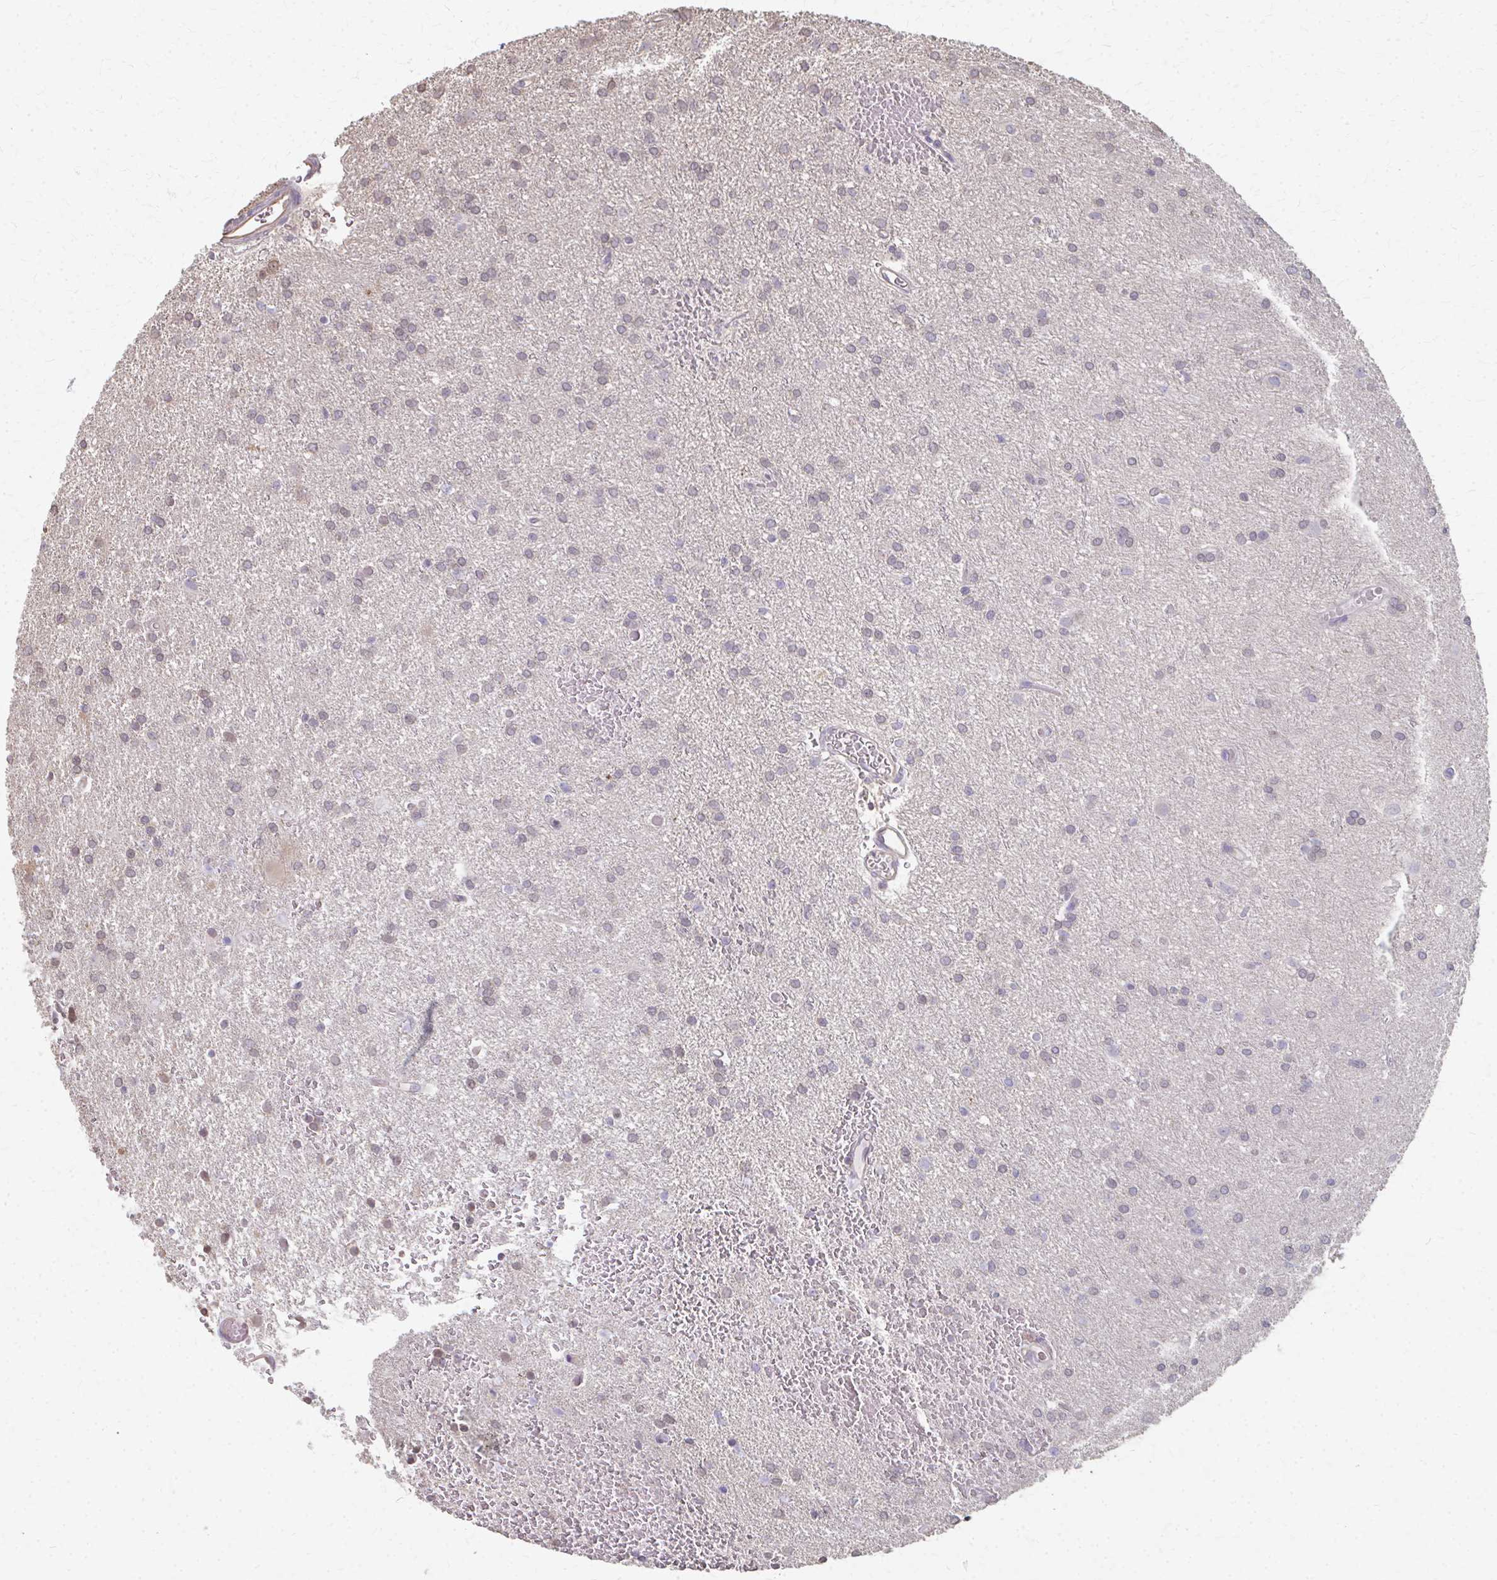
{"staining": {"intensity": "negative", "quantity": "none", "location": "none"}, "tissue": "glioma", "cell_type": "Tumor cells", "image_type": "cancer", "snomed": [{"axis": "morphology", "description": "Glioma, malignant, High grade"}, {"axis": "topography", "description": "Brain"}], "caption": "High magnification brightfield microscopy of glioma stained with DAB (3,3'-diaminobenzidine) (brown) and counterstained with hematoxylin (blue): tumor cells show no significant staining.", "gene": "RABGAP1L", "patient": {"sex": "female", "age": 50}}